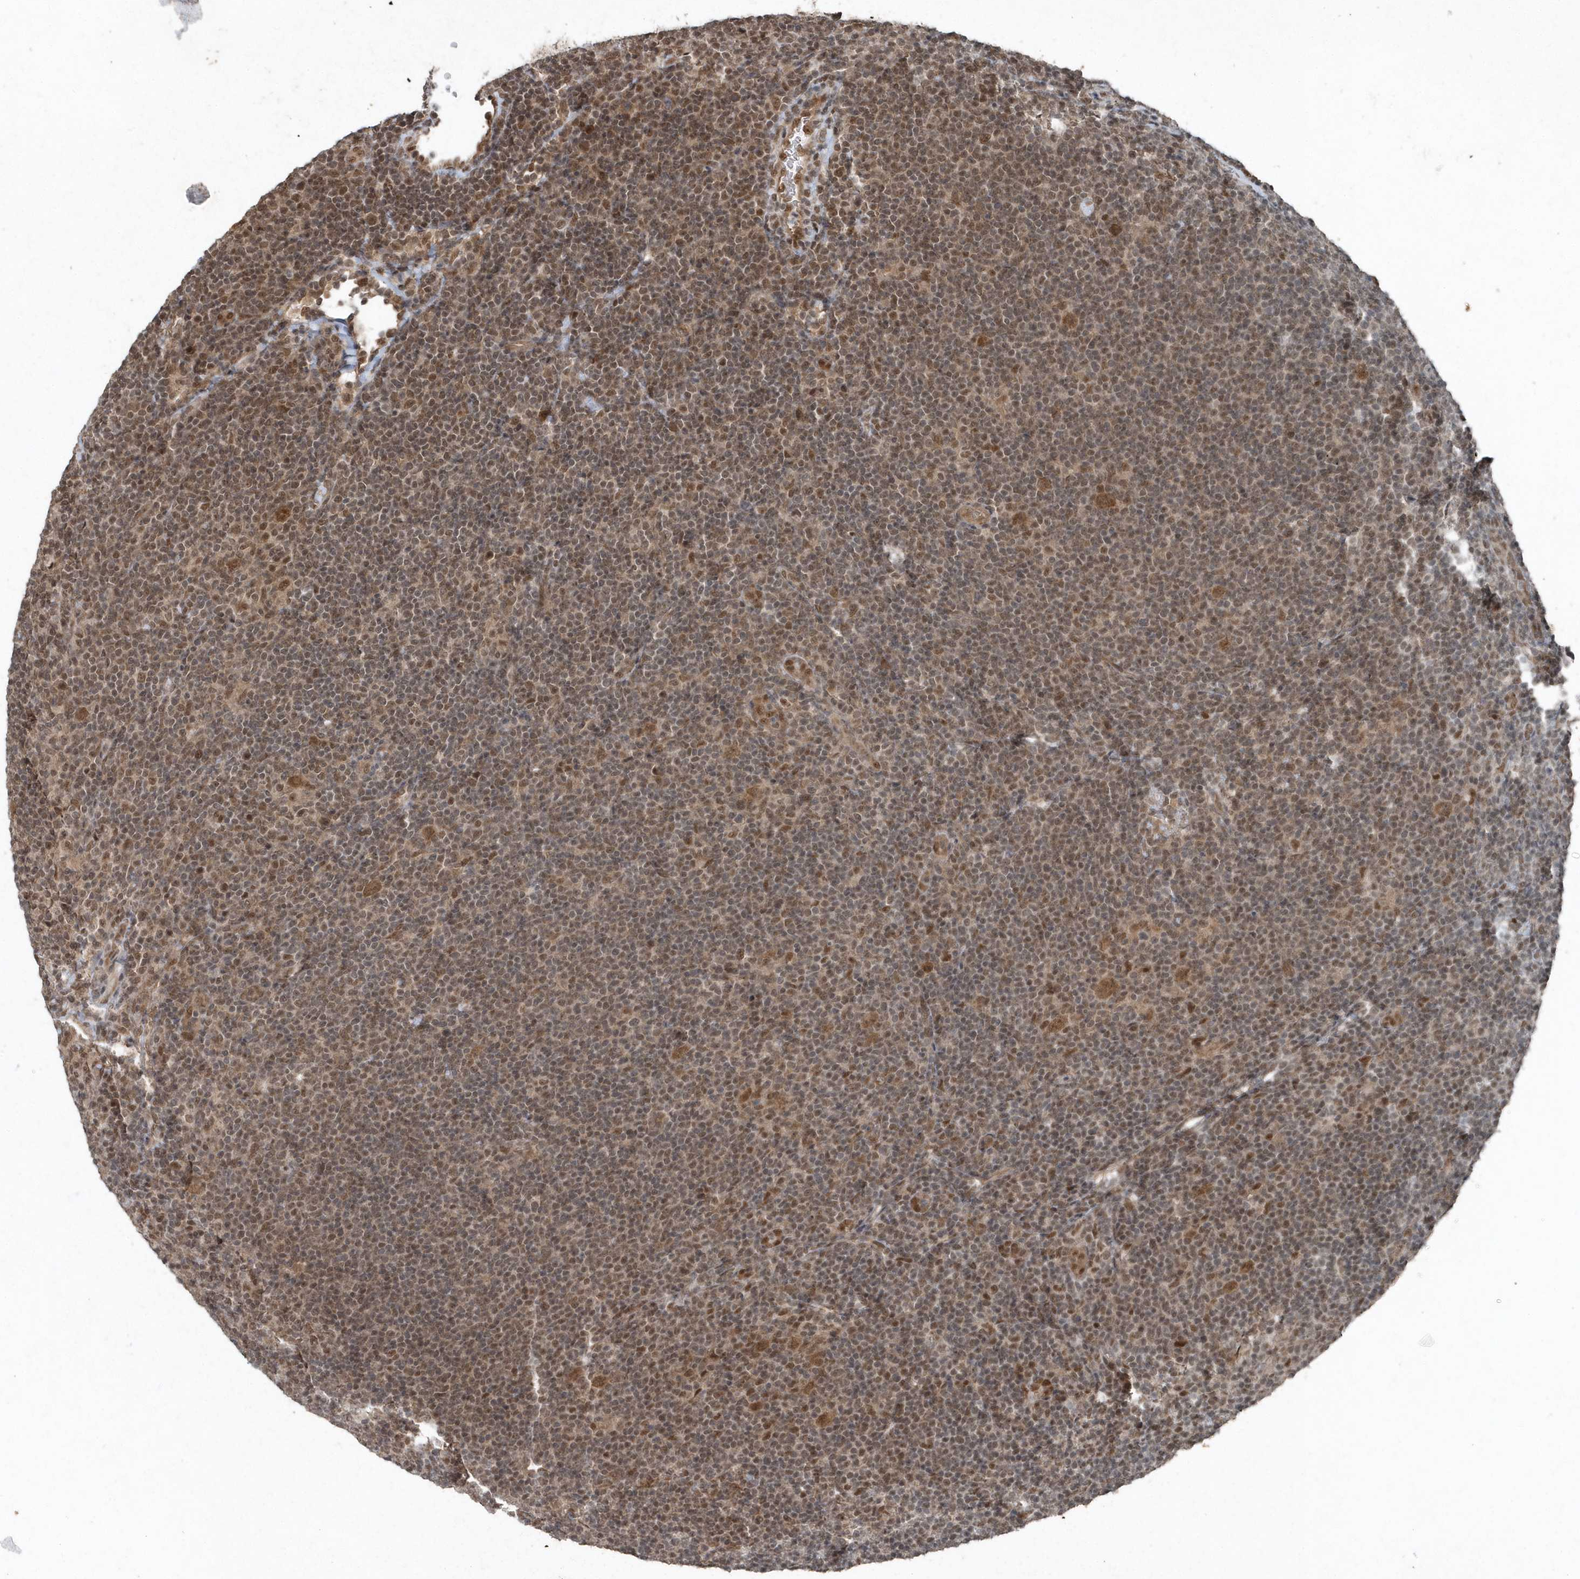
{"staining": {"intensity": "moderate", "quantity": ">75%", "location": "cytoplasmic/membranous,nuclear"}, "tissue": "lymphoma", "cell_type": "Tumor cells", "image_type": "cancer", "snomed": [{"axis": "morphology", "description": "Hodgkin's disease, NOS"}, {"axis": "topography", "description": "Lymph node"}], "caption": "A brown stain highlights moderate cytoplasmic/membranous and nuclear expression of a protein in lymphoma tumor cells.", "gene": "QTRT2", "patient": {"sex": "female", "age": 57}}